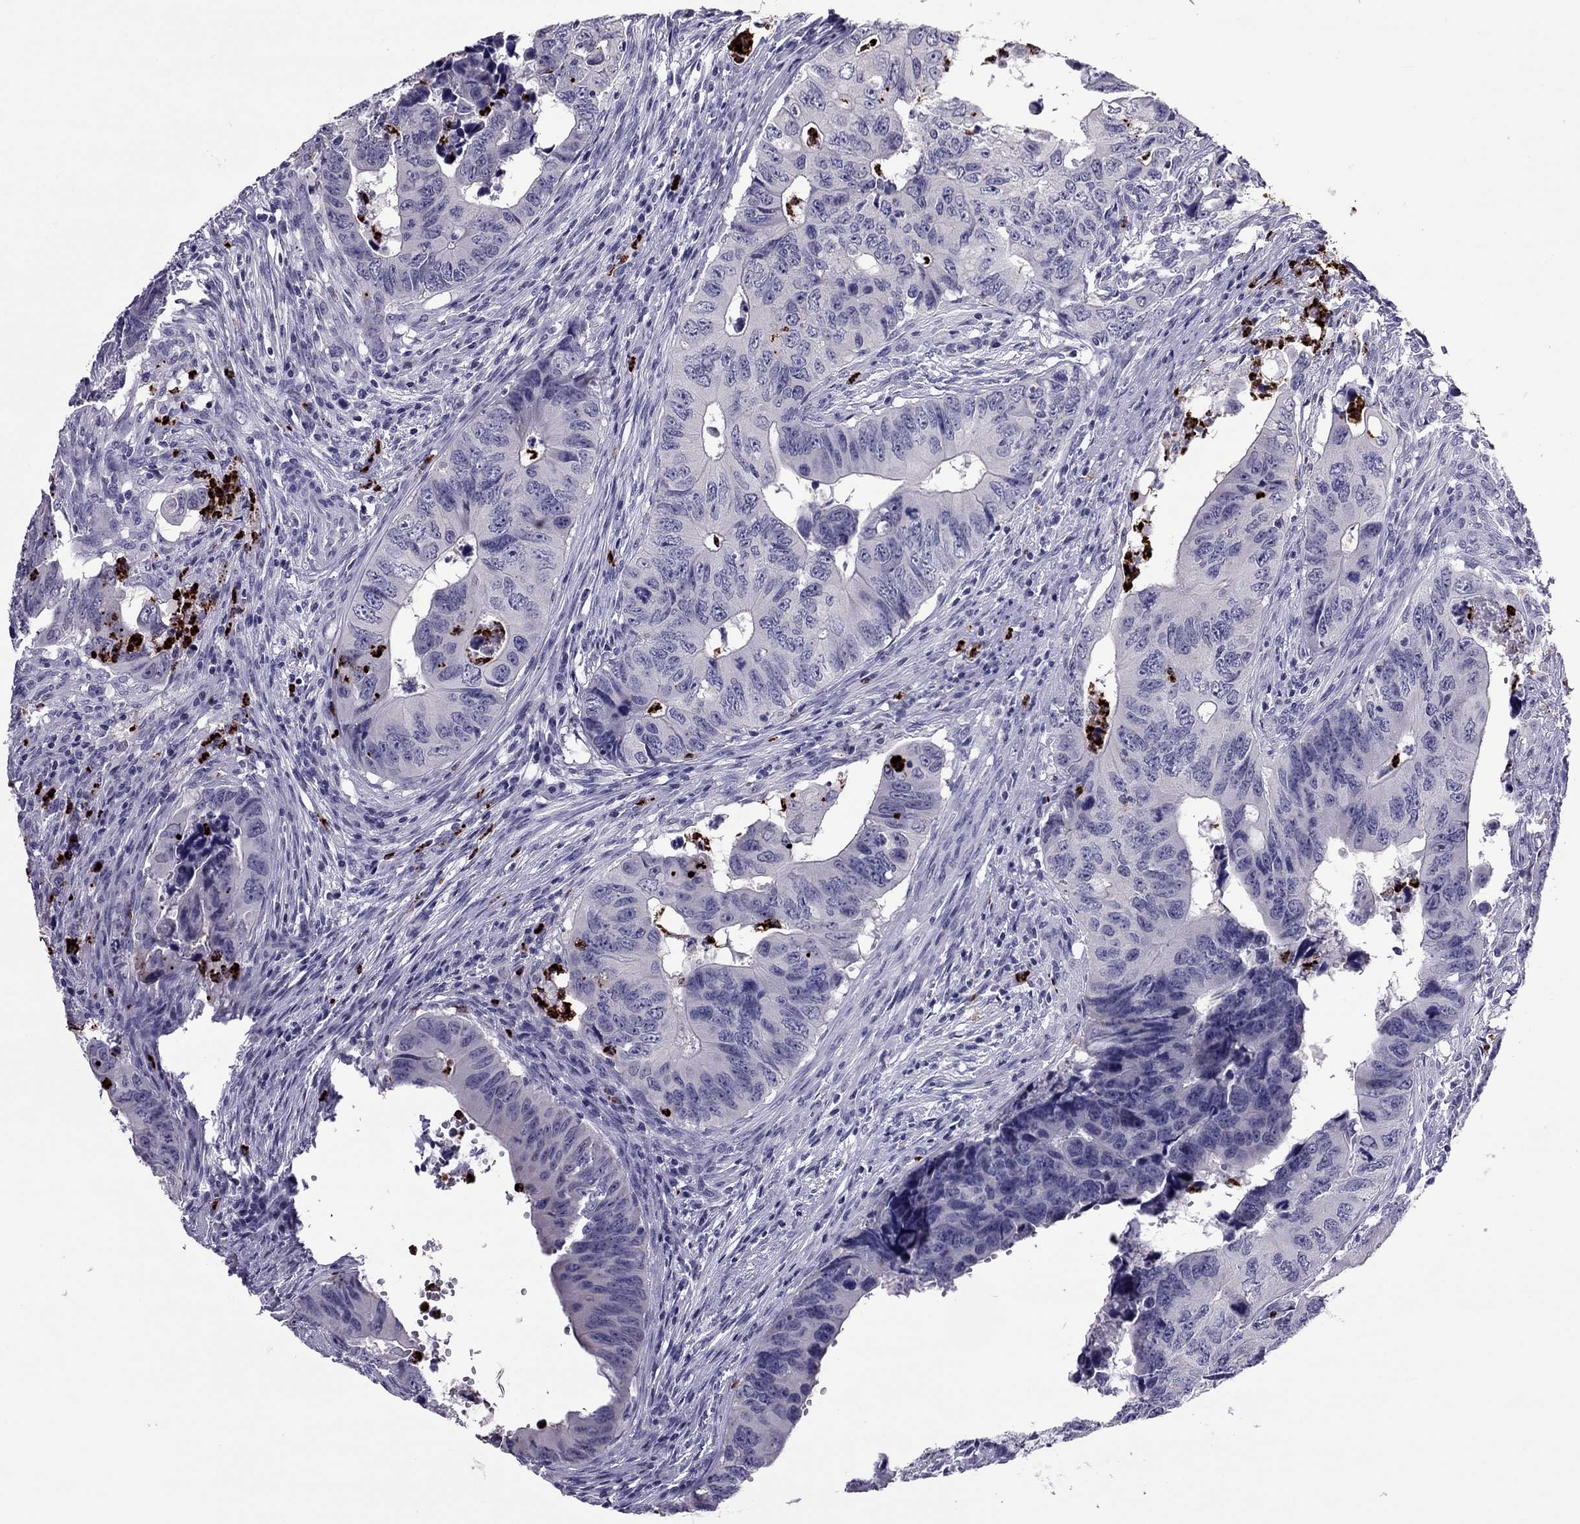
{"staining": {"intensity": "negative", "quantity": "none", "location": "none"}, "tissue": "colorectal cancer", "cell_type": "Tumor cells", "image_type": "cancer", "snomed": [{"axis": "morphology", "description": "Adenocarcinoma, NOS"}, {"axis": "topography", "description": "Colon"}], "caption": "Tumor cells show no significant expression in colorectal adenocarcinoma. The staining was performed using DAB (3,3'-diaminobenzidine) to visualize the protein expression in brown, while the nuclei were stained in blue with hematoxylin (Magnification: 20x).", "gene": "CCL27", "patient": {"sex": "female", "age": 82}}